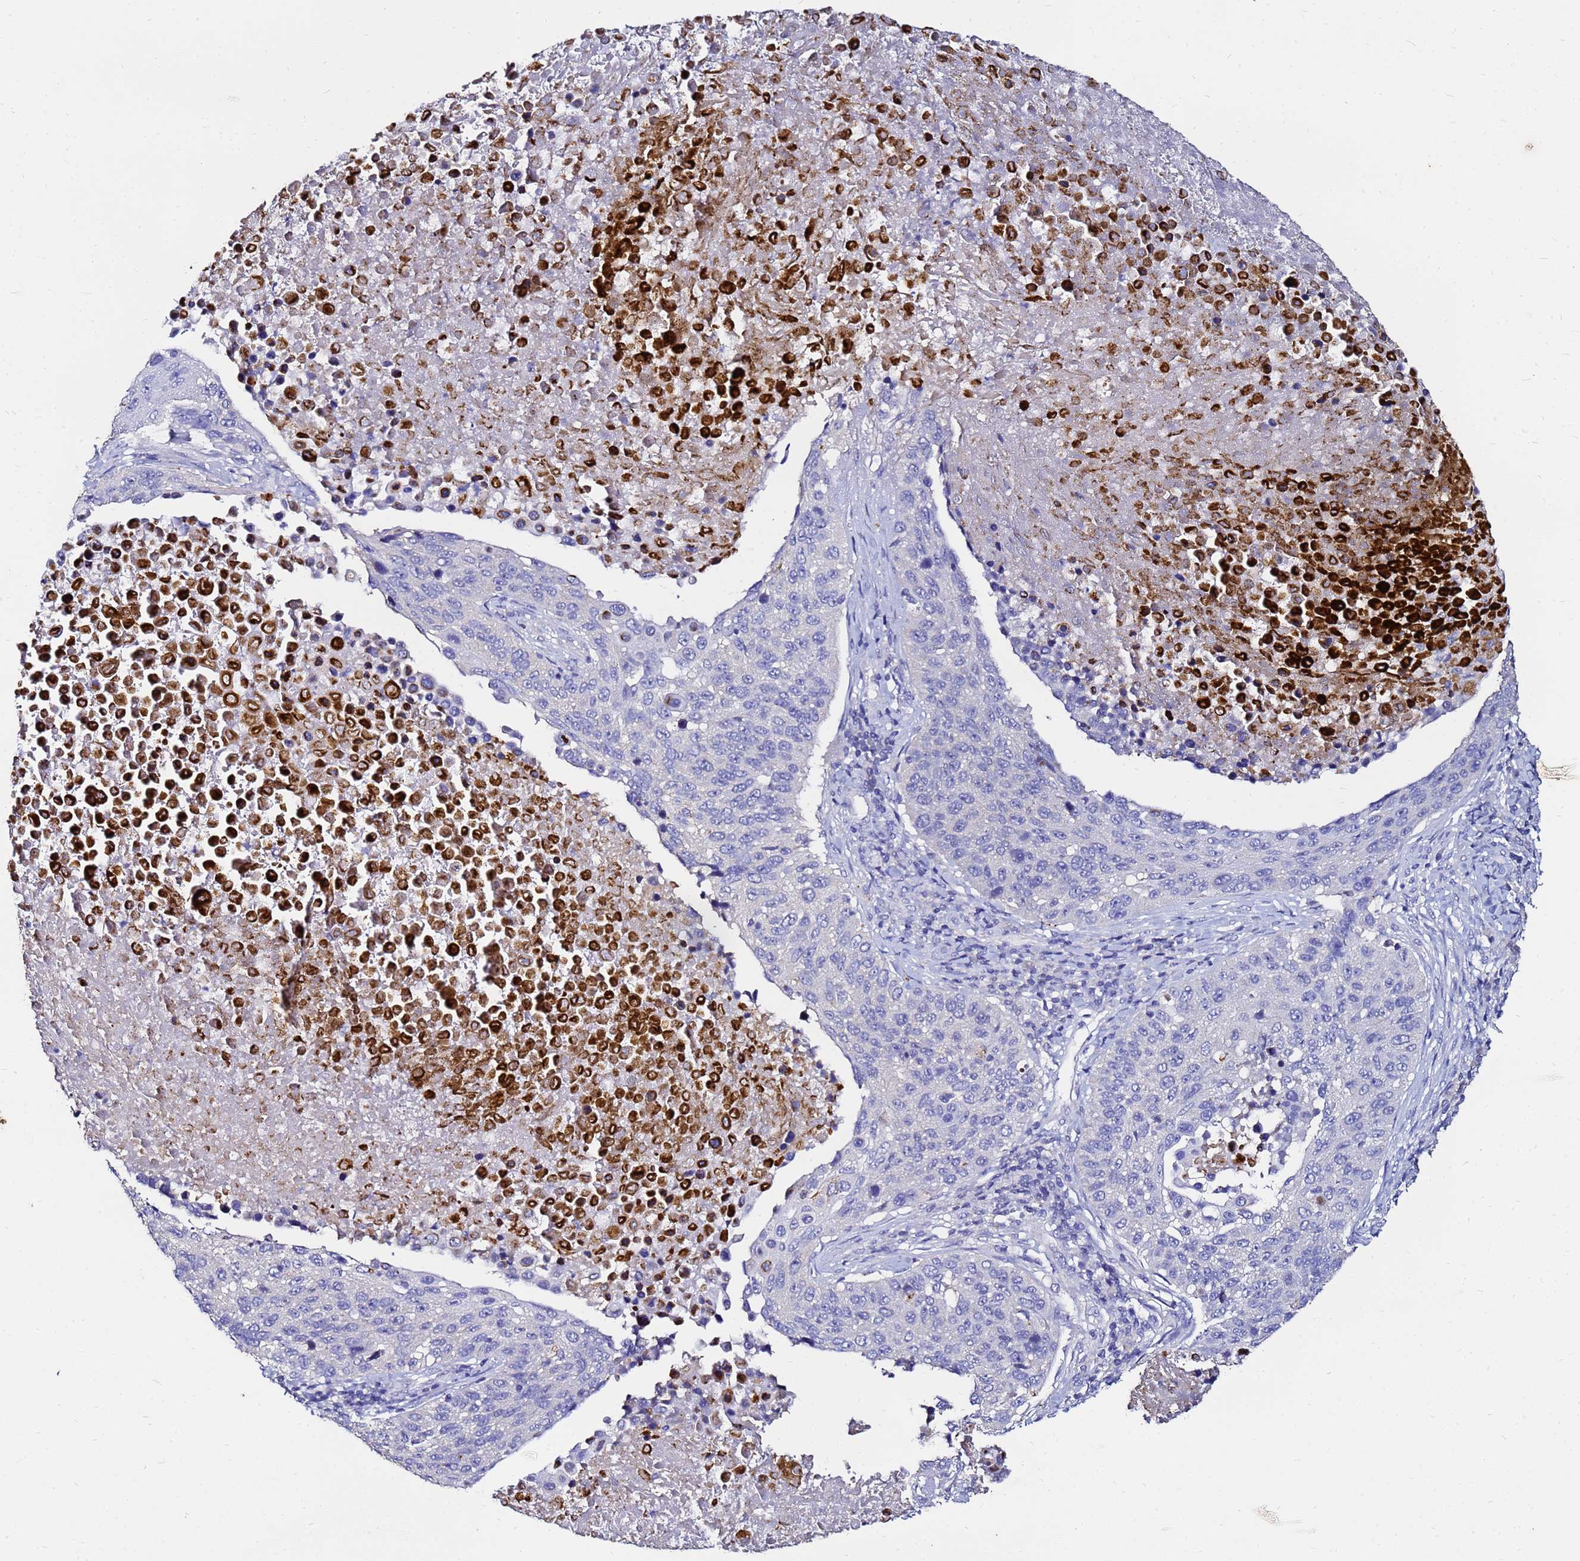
{"staining": {"intensity": "negative", "quantity": "none", "location": "none"}, "tissue": "lung cancer", "cell_type": "Tumor cells", "image_type": "cancer", "snomed": [{"axis": "morphology", "description": "Normal tissue, NOS"}, {"axis": "morphology", "description": "Squamous cell carcinoma, NOS"}, {"axis": "topography", "description": "Lymph node"}, {"axis": "topography", "description": "Lung"}], "caption": "High power microscopy micrograph of an IHC micrograph of lung cancer, revealing no significant staining in tumor cells.", "gene": "FAM183A", "patient": {"sex": "male", "age": 66}}